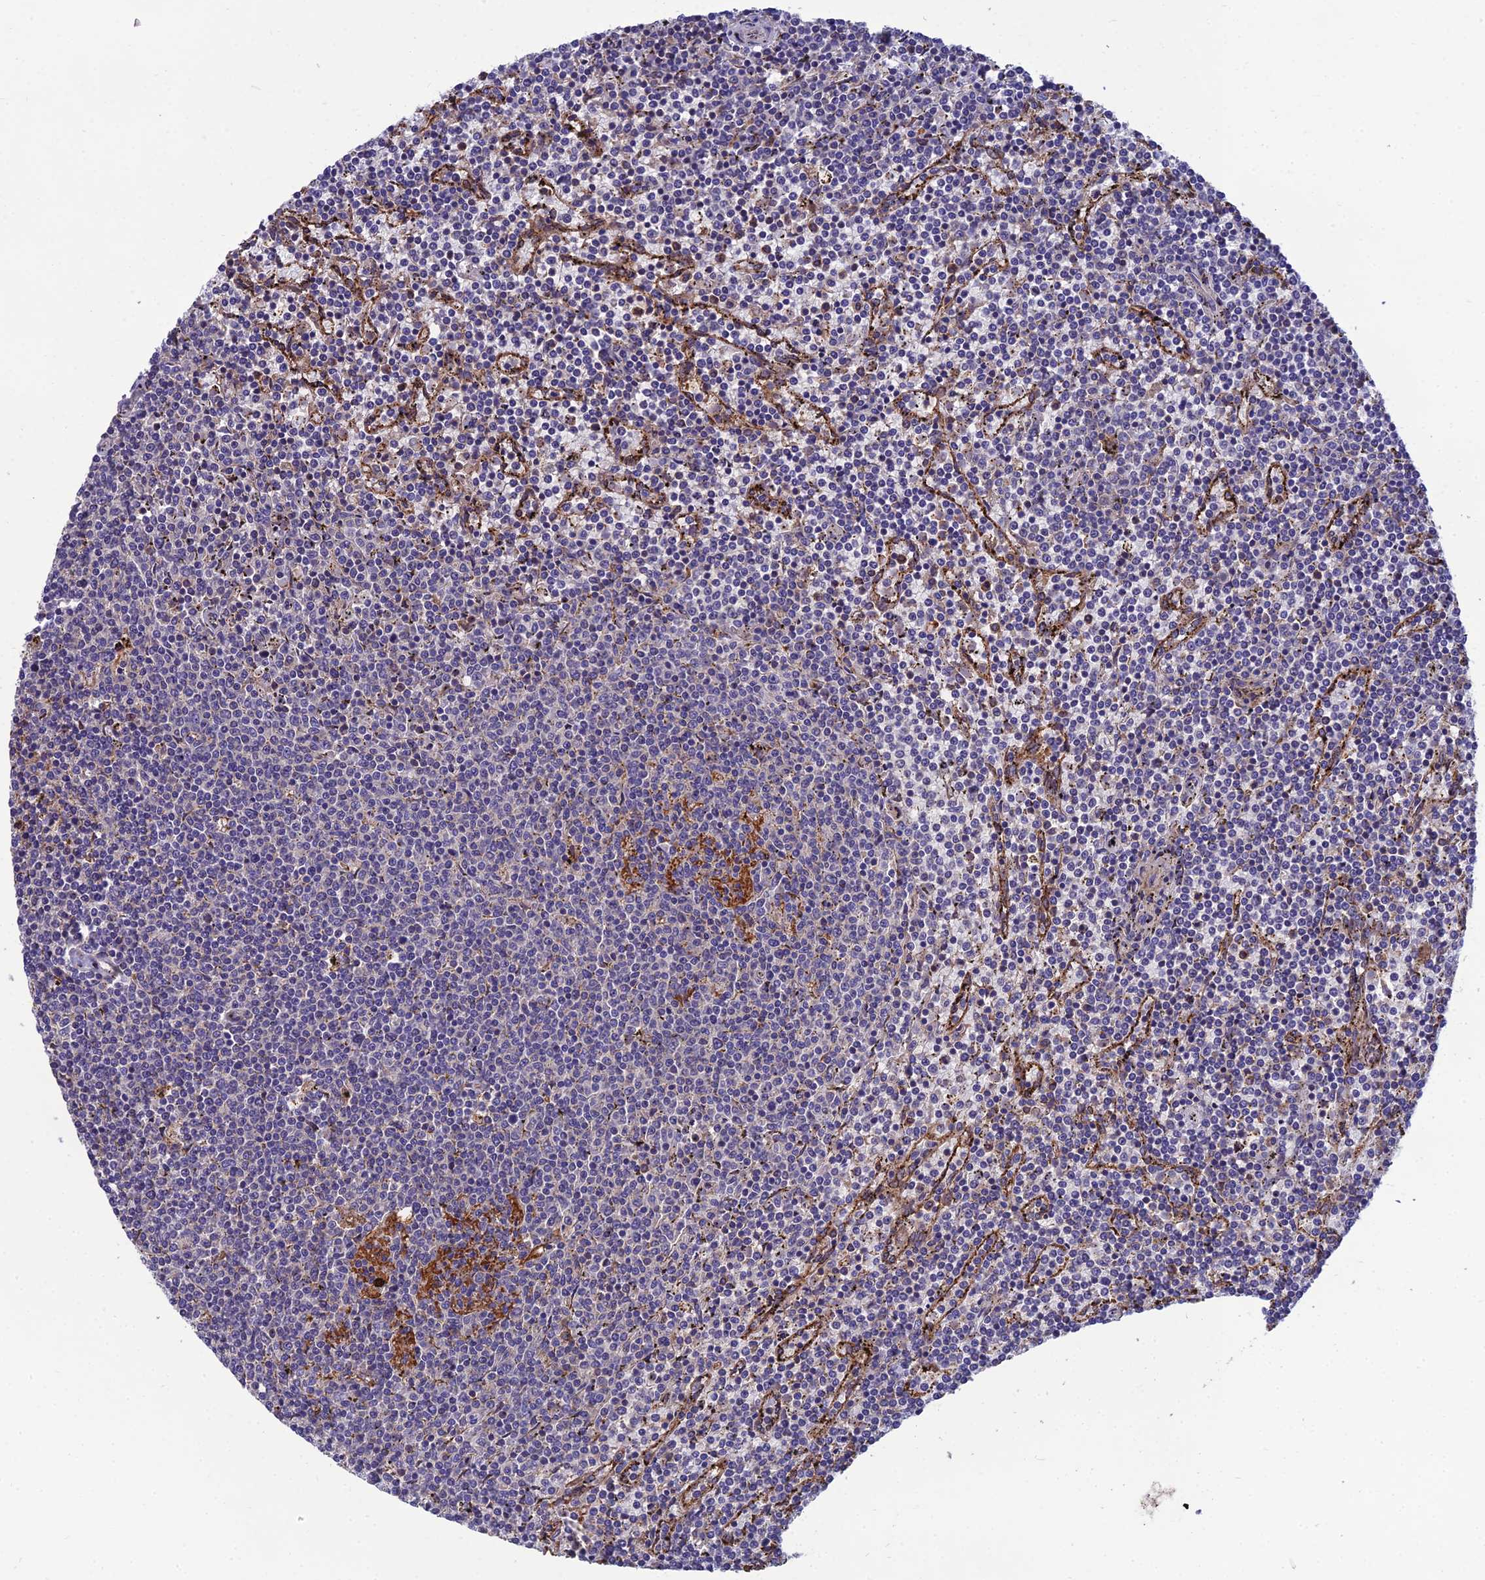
{"staining": {"intensity": "negative", "quantity": "none", "location": "none"}, "tissue": "lymphoma", "cell_type": "Tumor cells", "image_type": "cancer", "snomed": [{"axis": "morphology", "description": "Malignant lymphoma, non-Hodgkin's type, Low grade"}, {"axis": "topography", "description": "Spleen"}], "caption": "Immunohistochemistry (IHC) micrograph of neoplastic tissue: low-grade malignant lymphoma, non-Hodgkin's type stained with DAB (3,3'-diaminobenzidine) reveals no significant protein expression in tumor cells.", "gene": "UMAD1", "patient": {"sex": "female", "age": 50}}